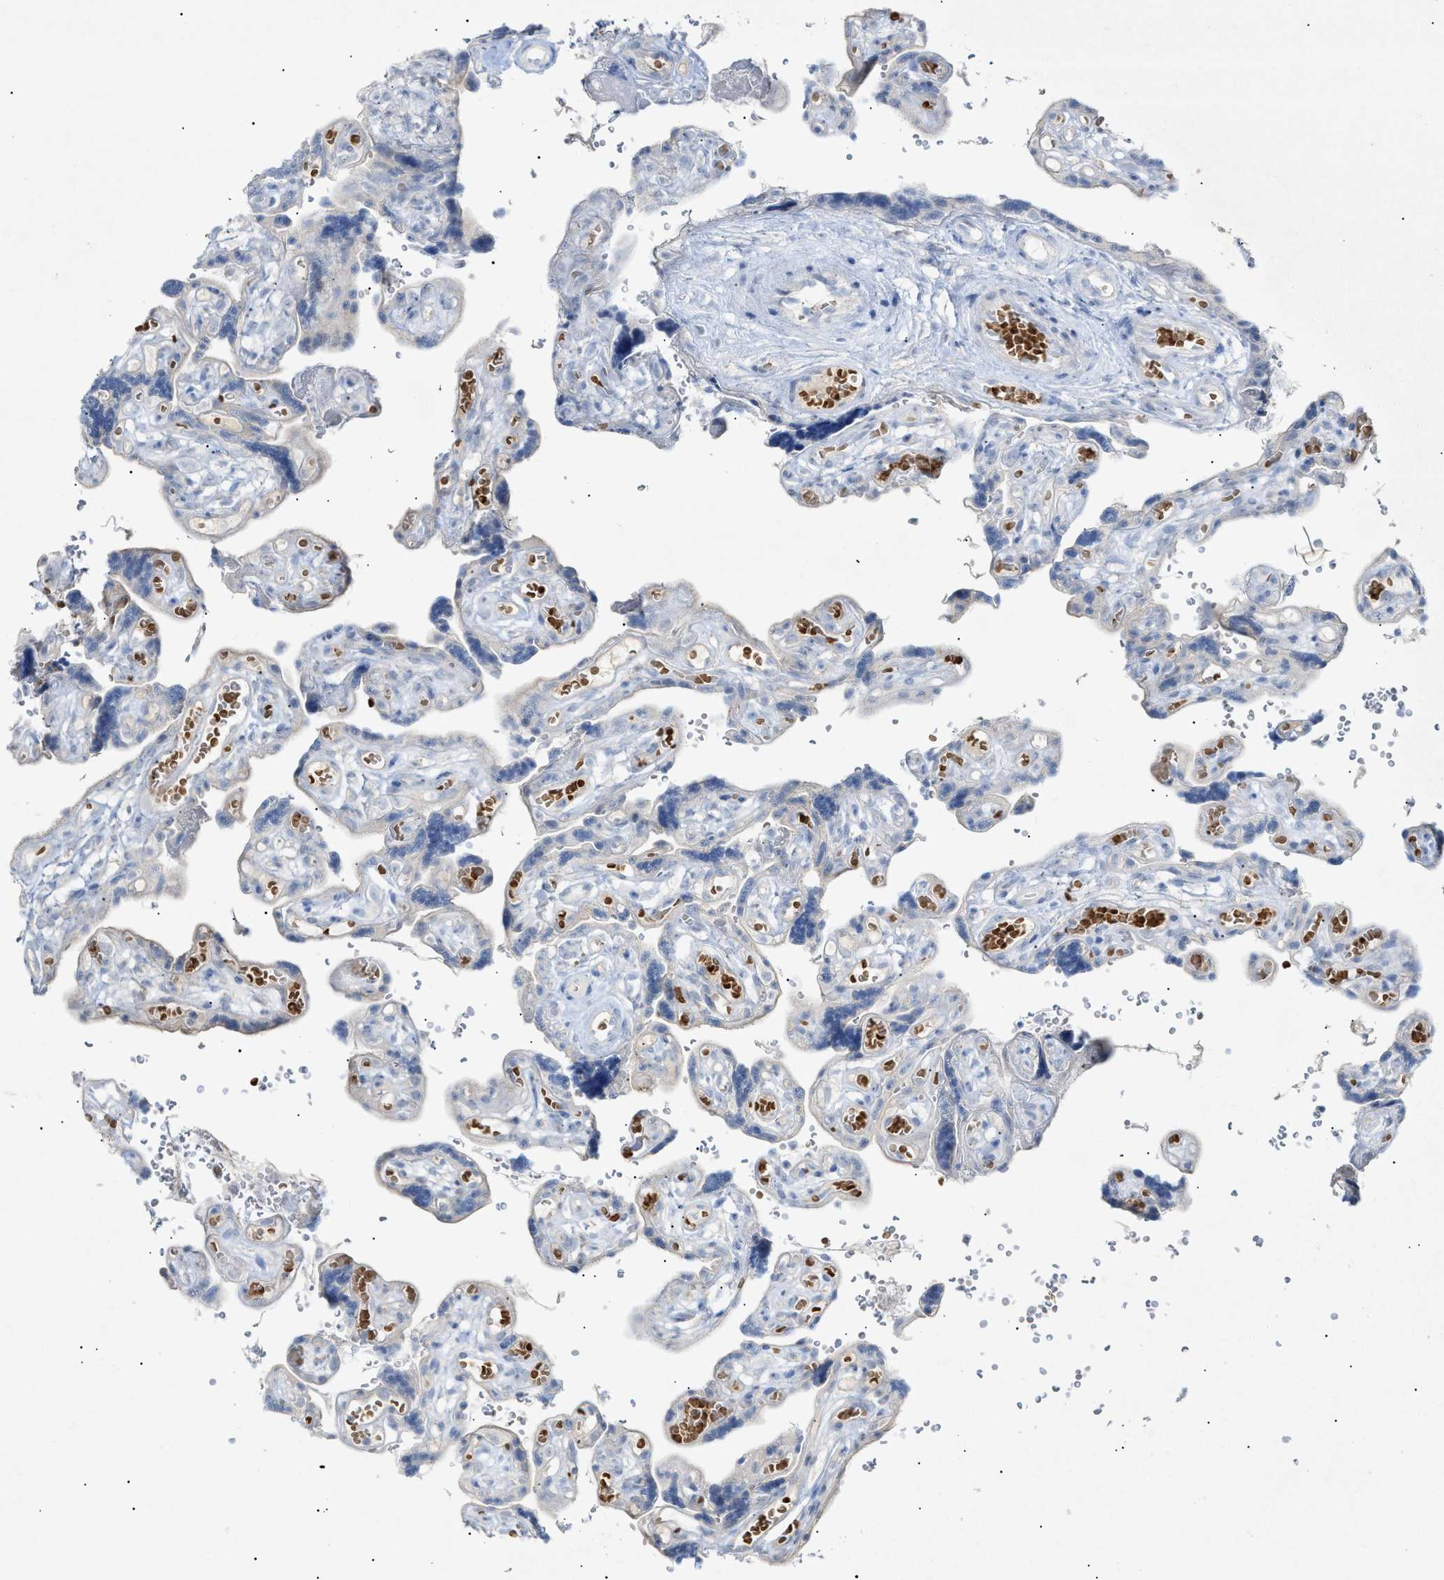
{"staining": {"intensity": "negative", "quantity": "none", "location": "none"}, "tissue": "placenta", "cell_type": "Decidual cells", "image_type": "normal", "snomed": [{"axis": "morphology", "description": "Normal tissue, NOS"}, {"axis": "topography", "description": "Placenta"}], "caption": "Image shows no significant protein staining in decidual cells of benign placenta. (DAB (3,3'-diaminobenzidine) immunohistochemistry (IHC) visualized using brightfield microscopy, high magnification).", "gene": "SLC25A31", "patient": {"sex": "female", "age": 30}}